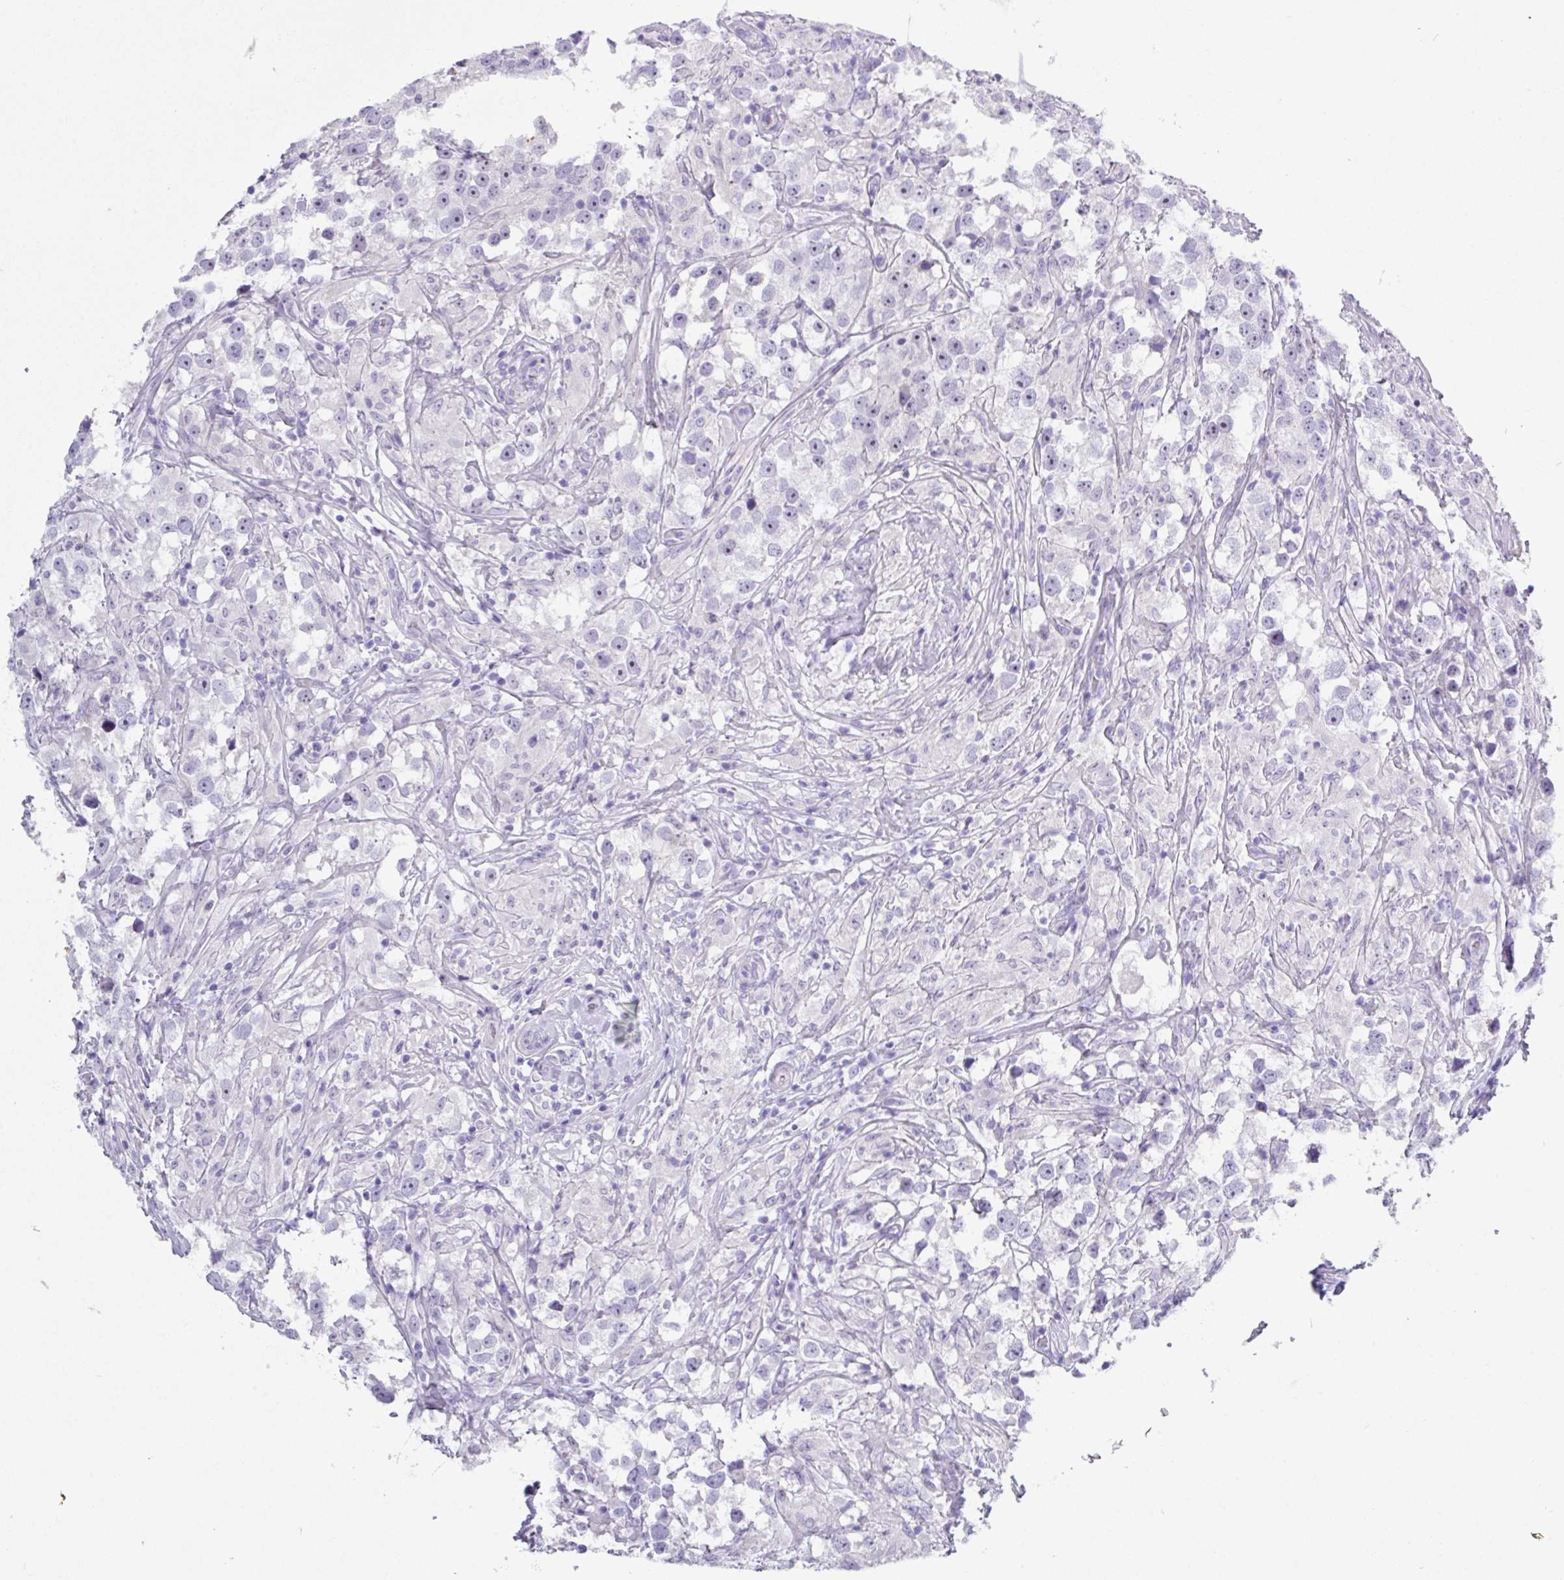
{"staining": {"intensity": "negative", "quantity": "none", "location": "none"}, "tissue": "testis cancer", "cell_type": "Tumor cells", "image_type": "cancer", "snomed": [{"axis": "morphology", "description": "Seminoma, NOS"}, {"axis": "topography", "description": "Testis"}], "caption": "Tumor cells are negative for brown protein staining in testis cancer.", "gene": "MRM2", "patient": {"sex": "male", "age": 46}}